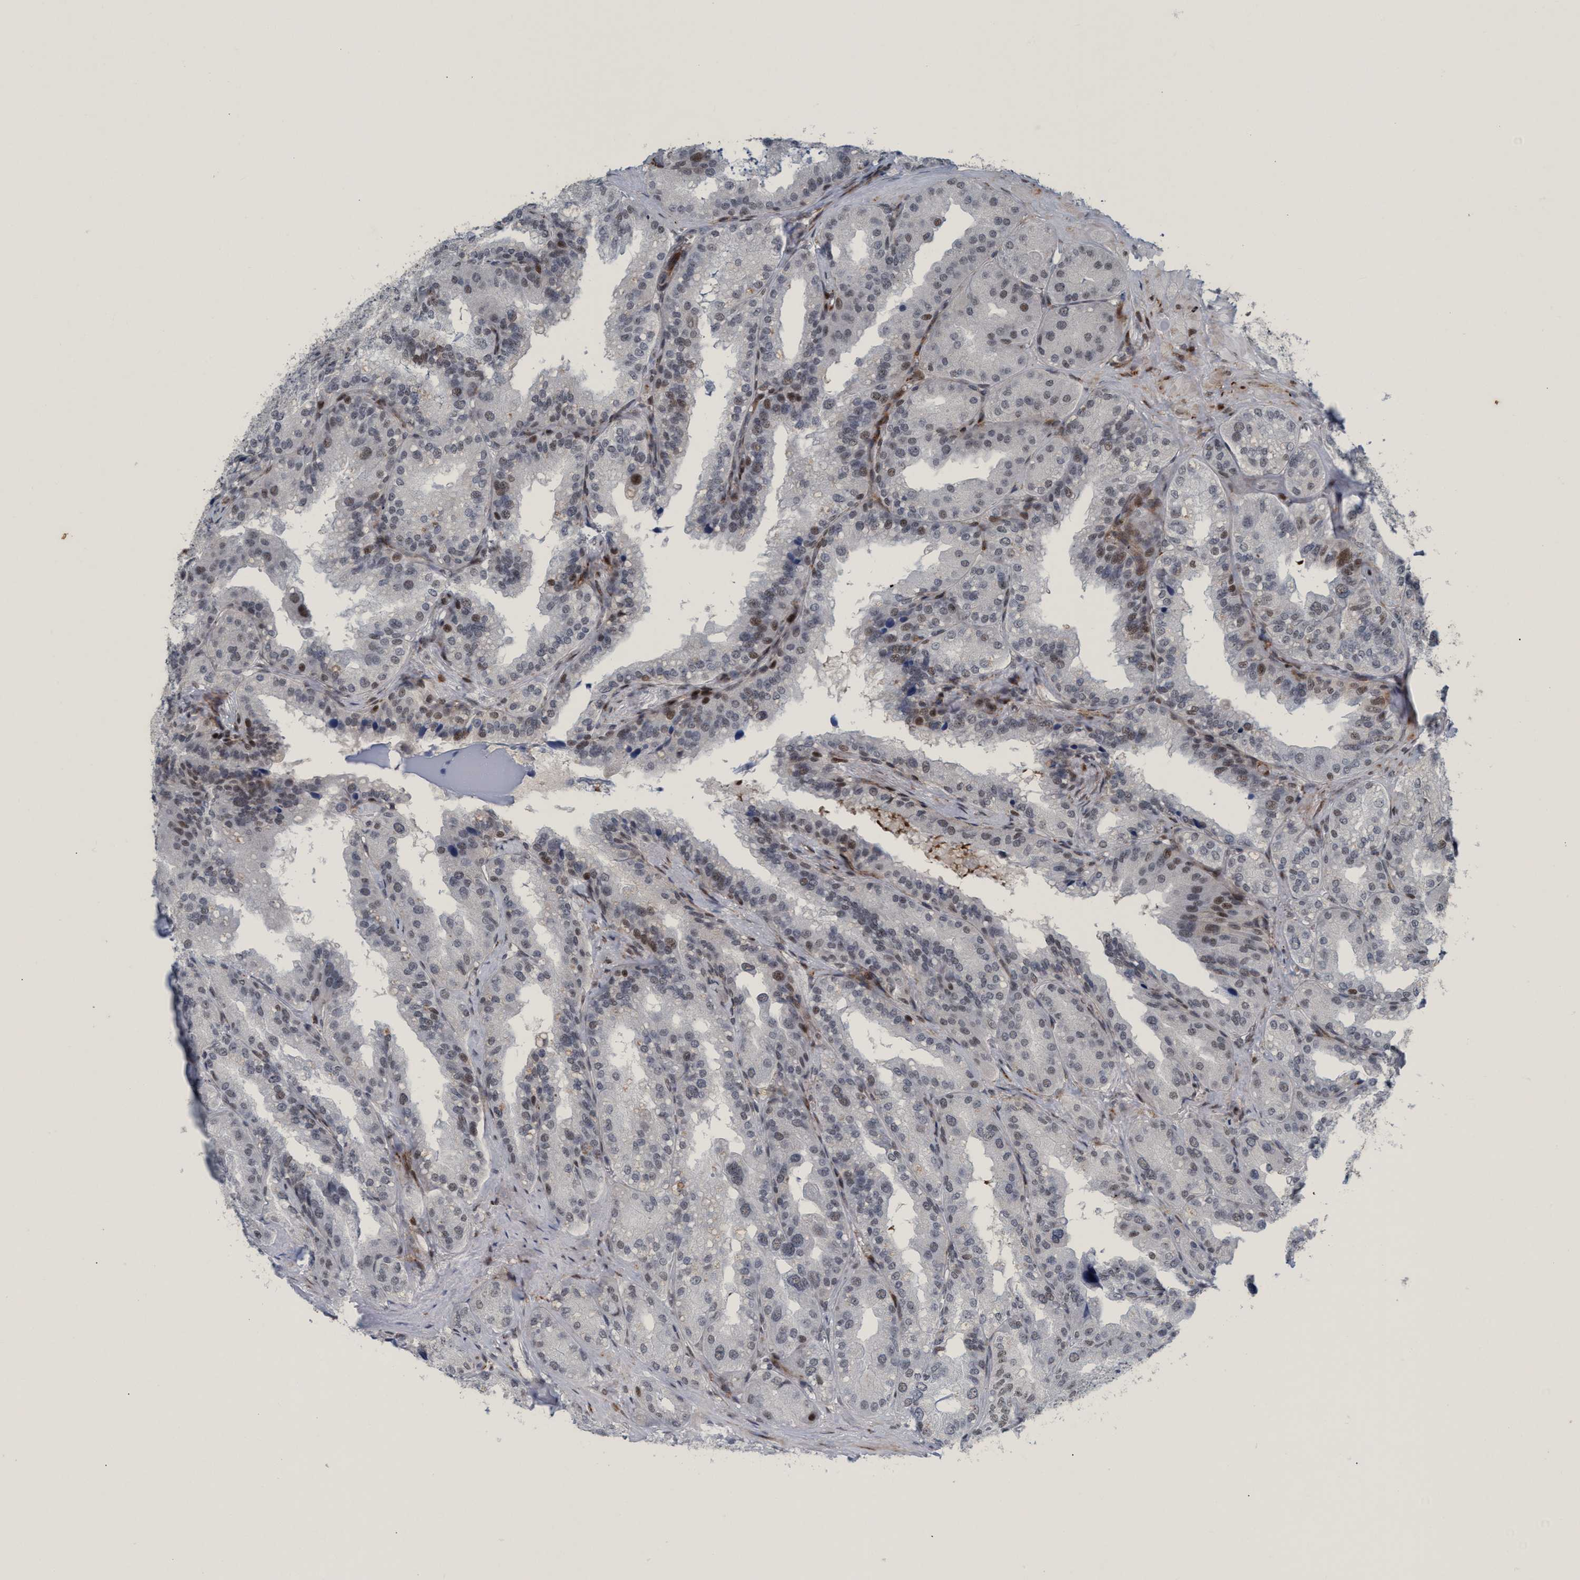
{"staining": {"intensity": "weak", "quantity": "<25%", "location": "nuclear"}, "tissue": "seminal vesicle", "cell_type": "Glandular cells", "image_type": "normal", "snomed": [{"axis": "morphology", "description": "Normal tissue, NOS"}, {"axis": "topography", "description": "Prostate"}, {"axis": "topography", "description": "Seminal veicle"}], "caption": "Immunohistochemical staining of benign human seminal vesicle reveals no significant staining in glandular cells. The staining was performed using DAB to visualize the protein expression in brown, while the nuclei were stained in blue with hematoxylin (Magnification: 20x).", "gene": "CWC27", "patient": {"sex": "male", "age": 51}}